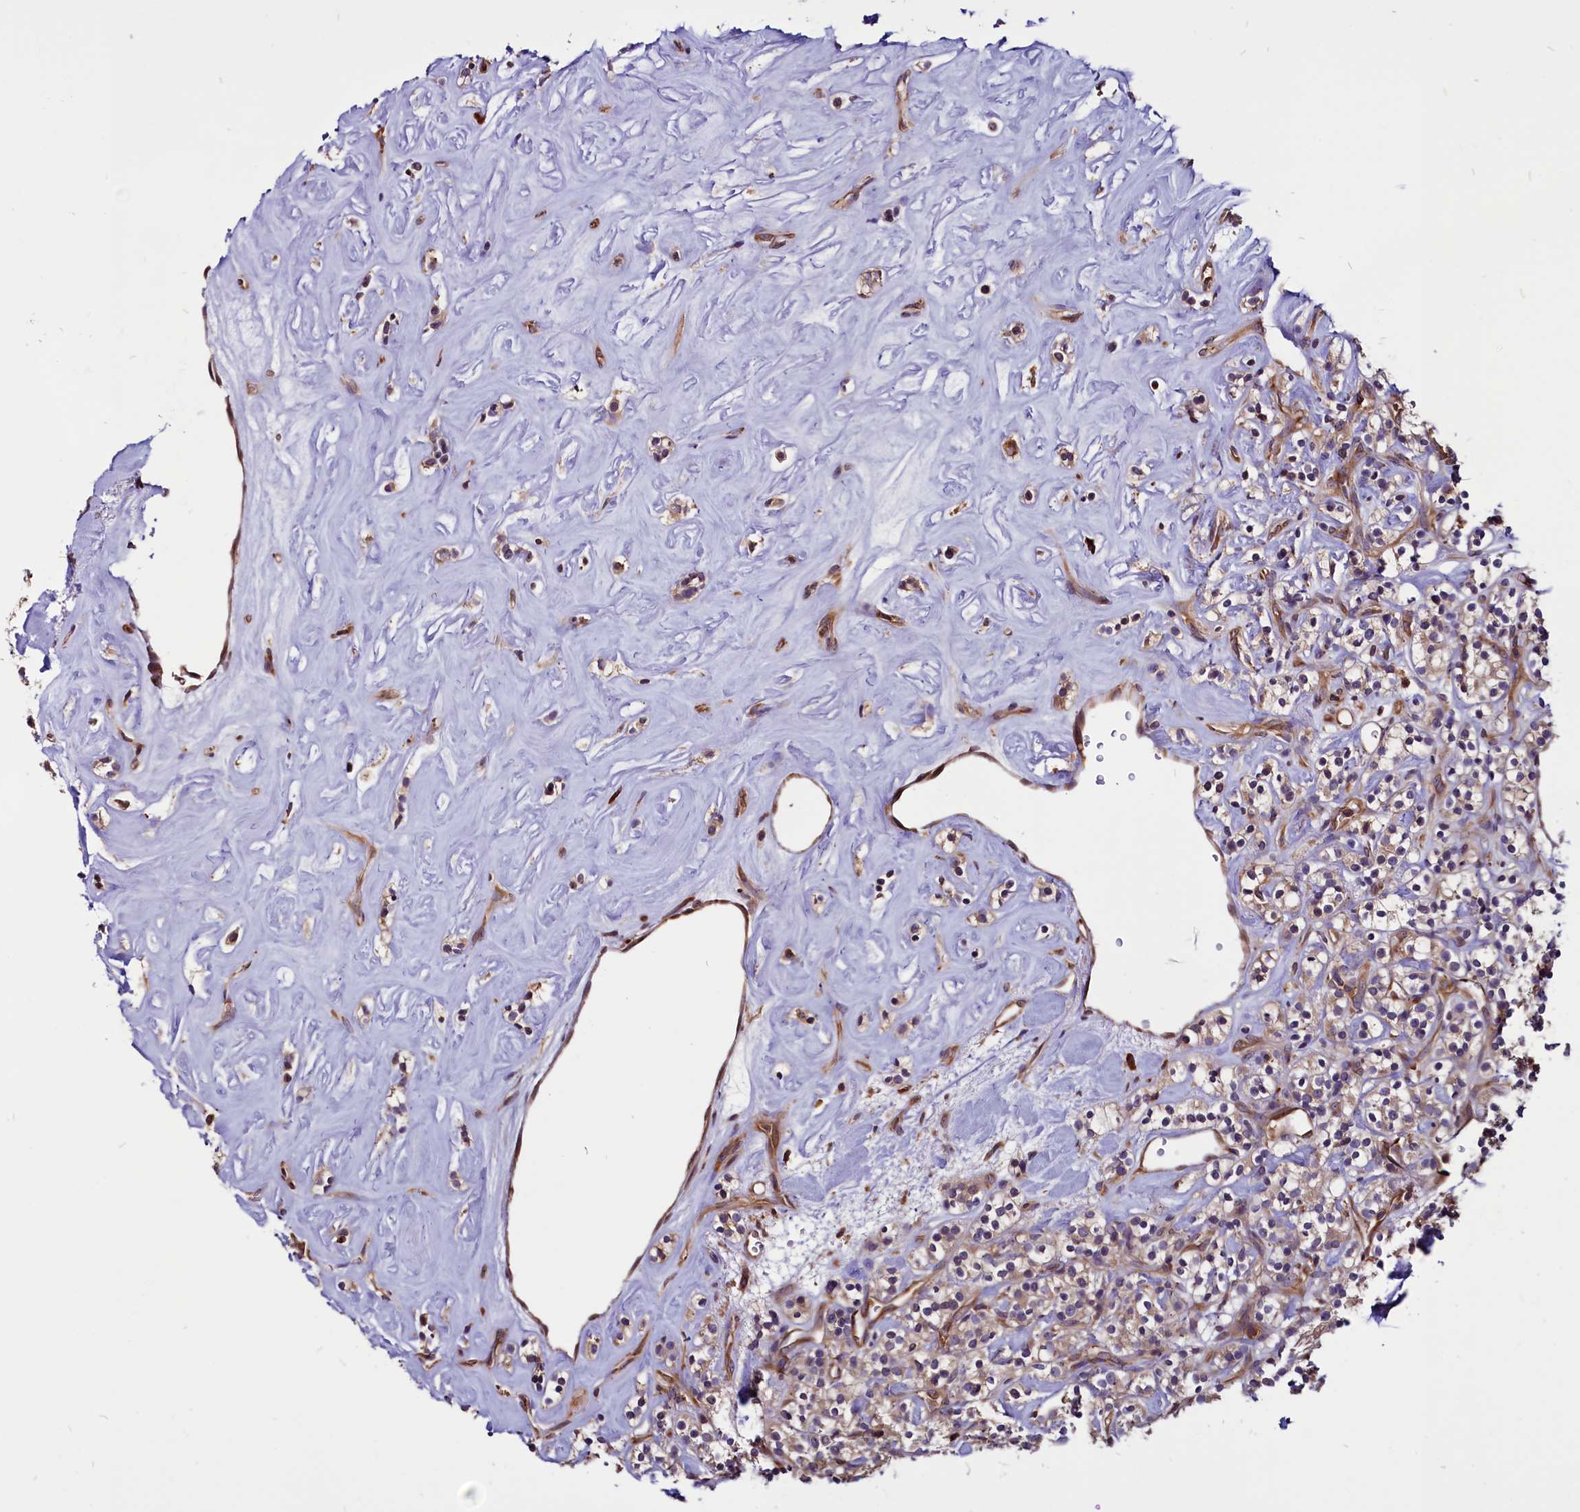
{"staining": {"intensity": "weak", "quantity": "25%-75%", "location": "cytoplasmic/membranous"}, "tissue": "renal cancer", "cell_type": "Tumor cells", "image_type": "cancer", "snomed": [{"axis": "morphology", "description": "Adenocarcinoma, NOS"}, {"axis": "topography", "description": "Kidney"}], "caption": "IHC image of renal cancer stained for a protein (brown), which exhibits low levels of weak cytoplasmic/membranous positivity in approximately 25%-75% of tumor cells.", "gene": "EIF3G", "patient": {"sex": "male", "age": 77}}